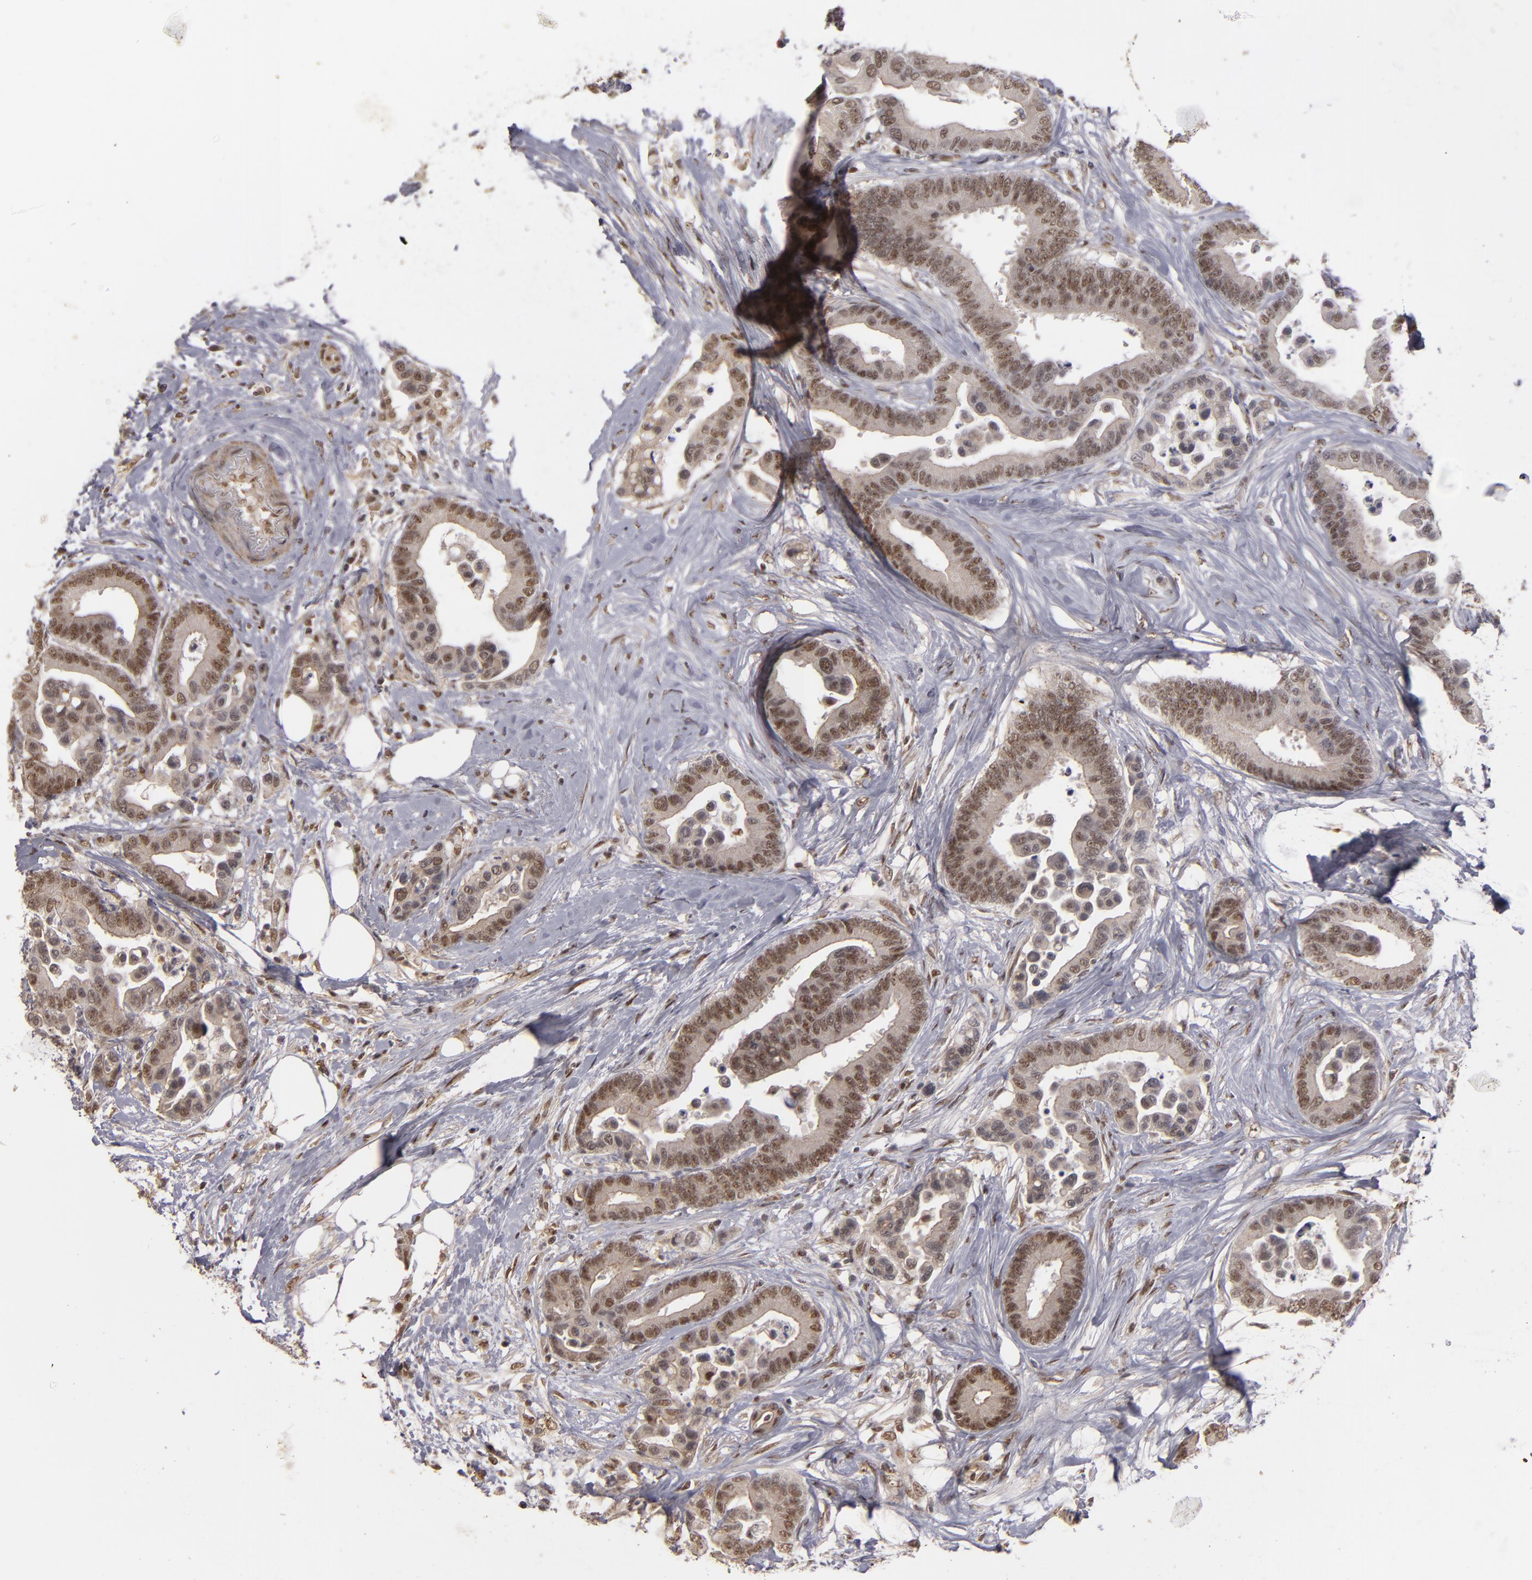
{"staining": {"intensity": "moderate", "quantity": "25%-75%", "location": "nuclear"}, "tissue": "colorectal cancer", "cell_type": "Tumor cells", "image_type": "cancer", "snomed": [{"axis": "morphology", "description": "Adenocarcinoma, NOS"}, {"axis": "topography", "description": "Colon"}], "caption": "Immunohistochemistry (IHC) staining of adenocarcinoma (colorectal), which displays medium levels of moderate nuclear staining in about 25%-75% of tumor cells indicating moderate nuclear protein expression. The staining was performed using DAB (brown) for protein detection and nuclei were counterstained in hematoxylin (blue).", "gene": "ZNF234", "patient": {"sex": "male", "age": 82}}